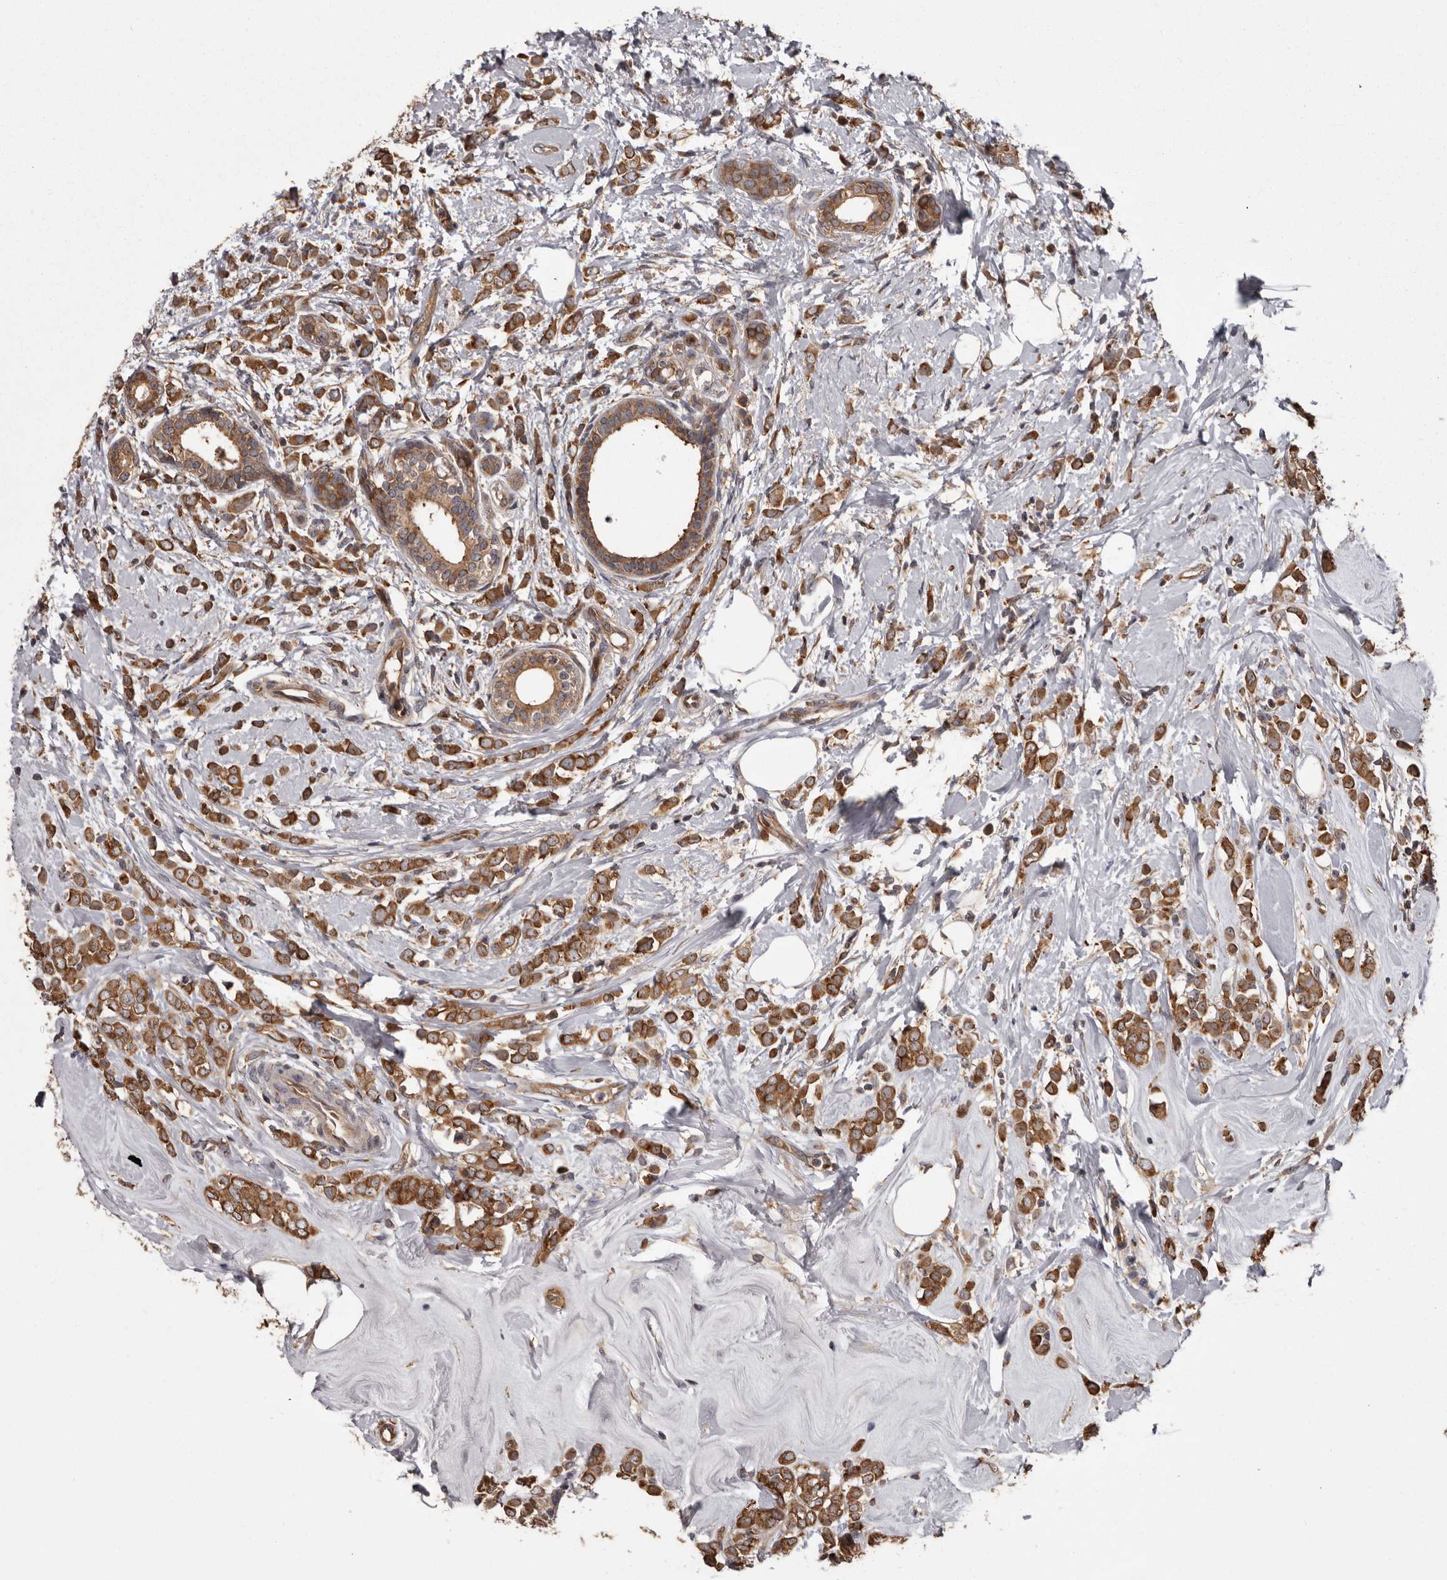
{"staining": {"intensity": "strong", "quantity": ">75%", "location": "cytoplasmic/membranous"}, "tissue": "breast cancer", "cell_type": "Tumor cells", "image_type": "cancer", "snomed": [{"axis": "morphology", "description": "Lobular carcinoma"}, {"axis": "topography", "description": "Breast"}], "caption": "An image of human breast lobular carcinoma stained for a protein shows strong cytoplasmic/membranous brown staining in tumor cells.", "gene": "DARS1", "patient": {"sex": "female", "age": 47}}